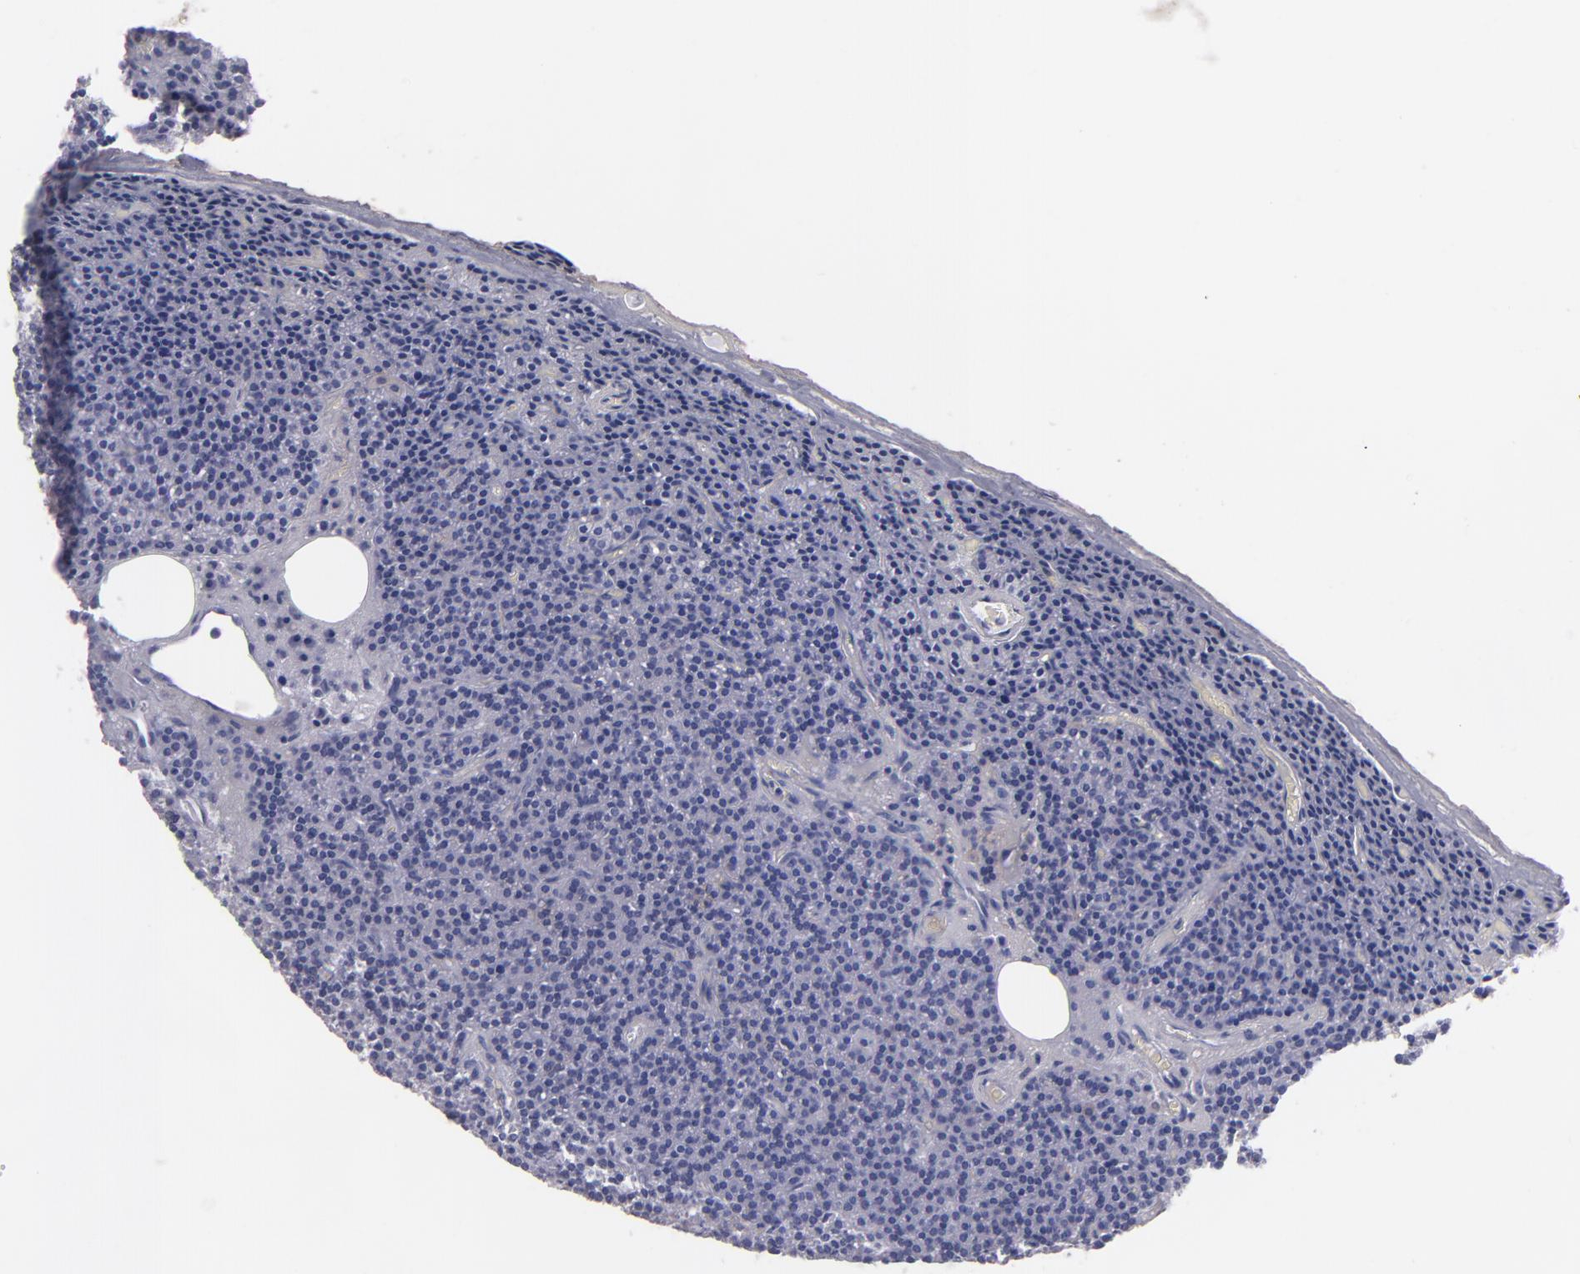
{"staining": {"intensity": "negative", "quantity": "none", "location": "none"}, "tissue": "parathyroid gland", "cell_type": "Glandular cells", "image_type": "normal", "snomed": [{"axis": "morphology", "description": "Normal tissue, NOS"}, {"axis": "topography", "description": "Parathyroid gland"}], "caption": "Immunohistochemical staining of normal human parathyroid gland exhibits no significant expression in glandular cells.", "gene": "SNAP25", "patient": {"sex": "male", "age": 57}}